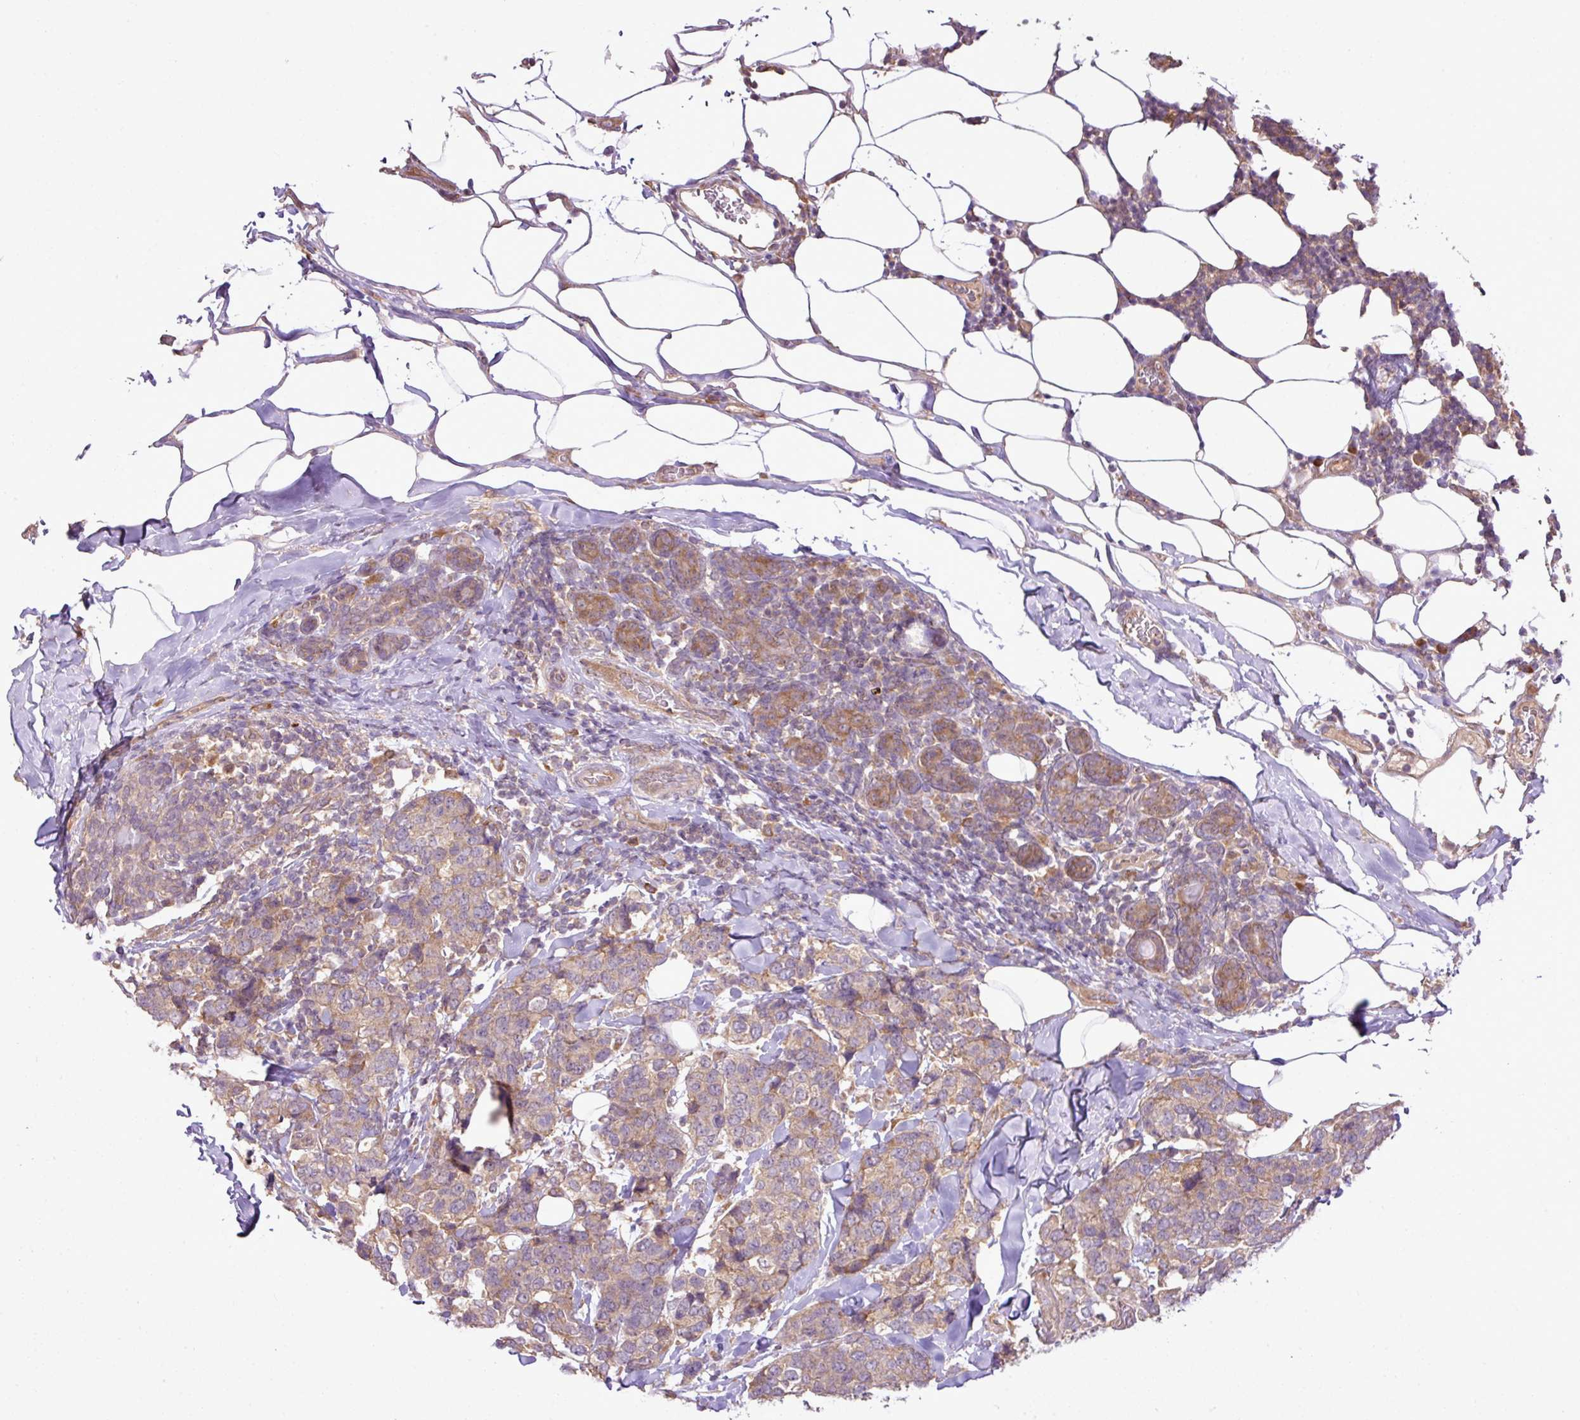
{"staining": {"intensity": "moderate", "quantity": ">75%", "location": "cytoplasmic/membranous"}, "tissue": "breast cancer", "cell_type": "Tumor cells", "image_type": "cancer", "snomed": [{"axis": "morphology", "description": "Lobular carcinoma"}, {"axis": "topography", "description": "Breast"}], "caption": "Immunohistochemistry staining of breast cancer (lobular carcinoma), which exhibits medium levels of moderate cytoplasmic/membranous staining in about >75% of tumor cells indicating moderate cytoplasmic/membranous protein expression. The staining was performed using DAB (brown) for protein detection and nuclei were counterstained in hematoxylin (blue).", "gene": "DNAAF4", "patient": {"sex": "female", "age": 59}}